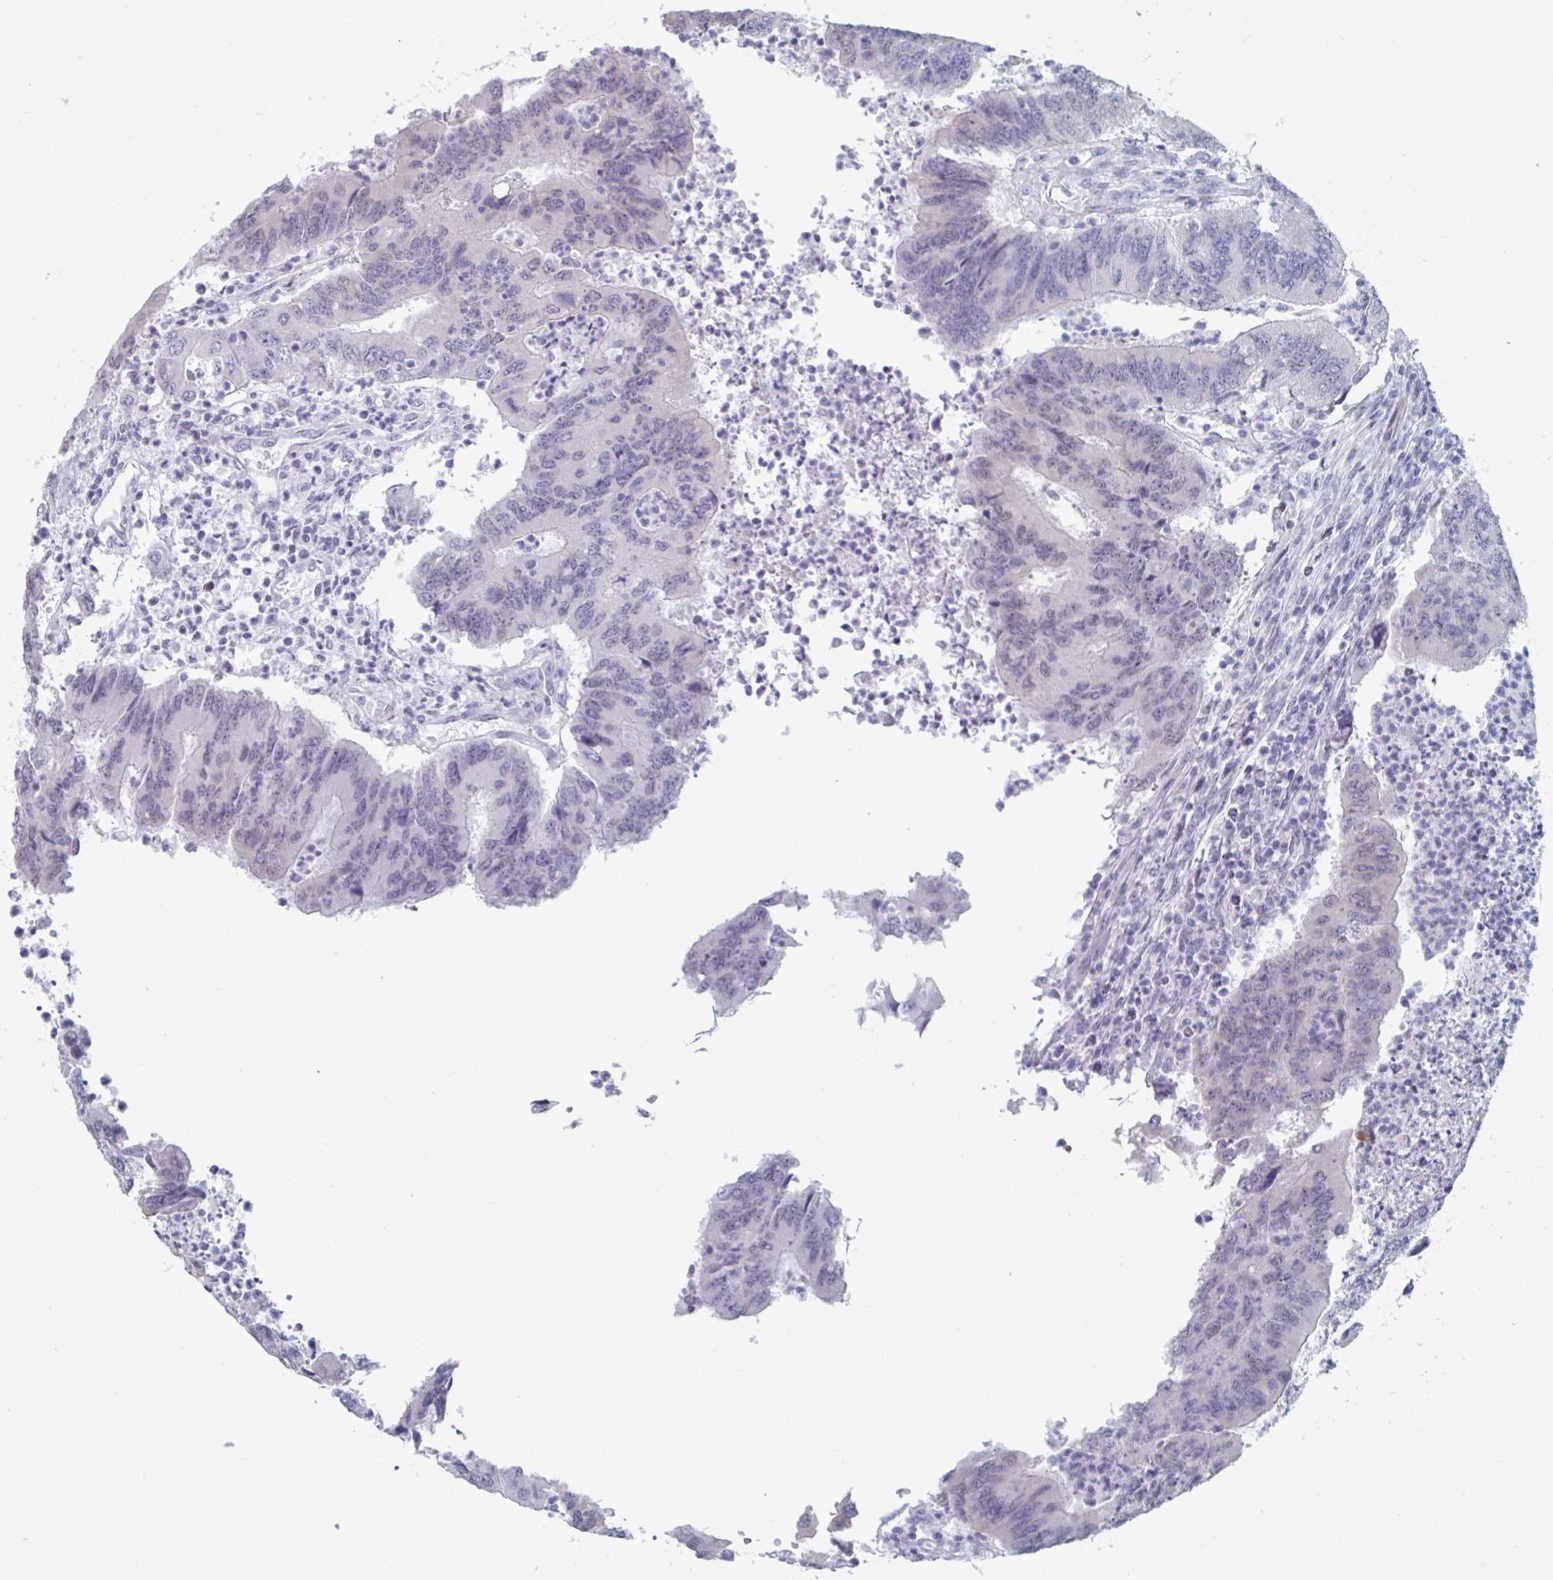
{"staining": {"intensity": "negative", "quantity": "none", "location": "none"}, "tissue": "colorectal cancer", "cell_type": "Tumor cells", "image_type": "cancer", "snomed": [{"axis": "morphology", "description": "Adenocarcinoma, NOS"}, {"axis": "topography", "description": "Colon"}], "caption": "Immunohistochemistry (IHC) image of human colorectal cancer stained for a protein (brown), which reveals no expression in tumor cells.", "gene": "FOXA1", "patient": {"sex": "female", "age": 67}}